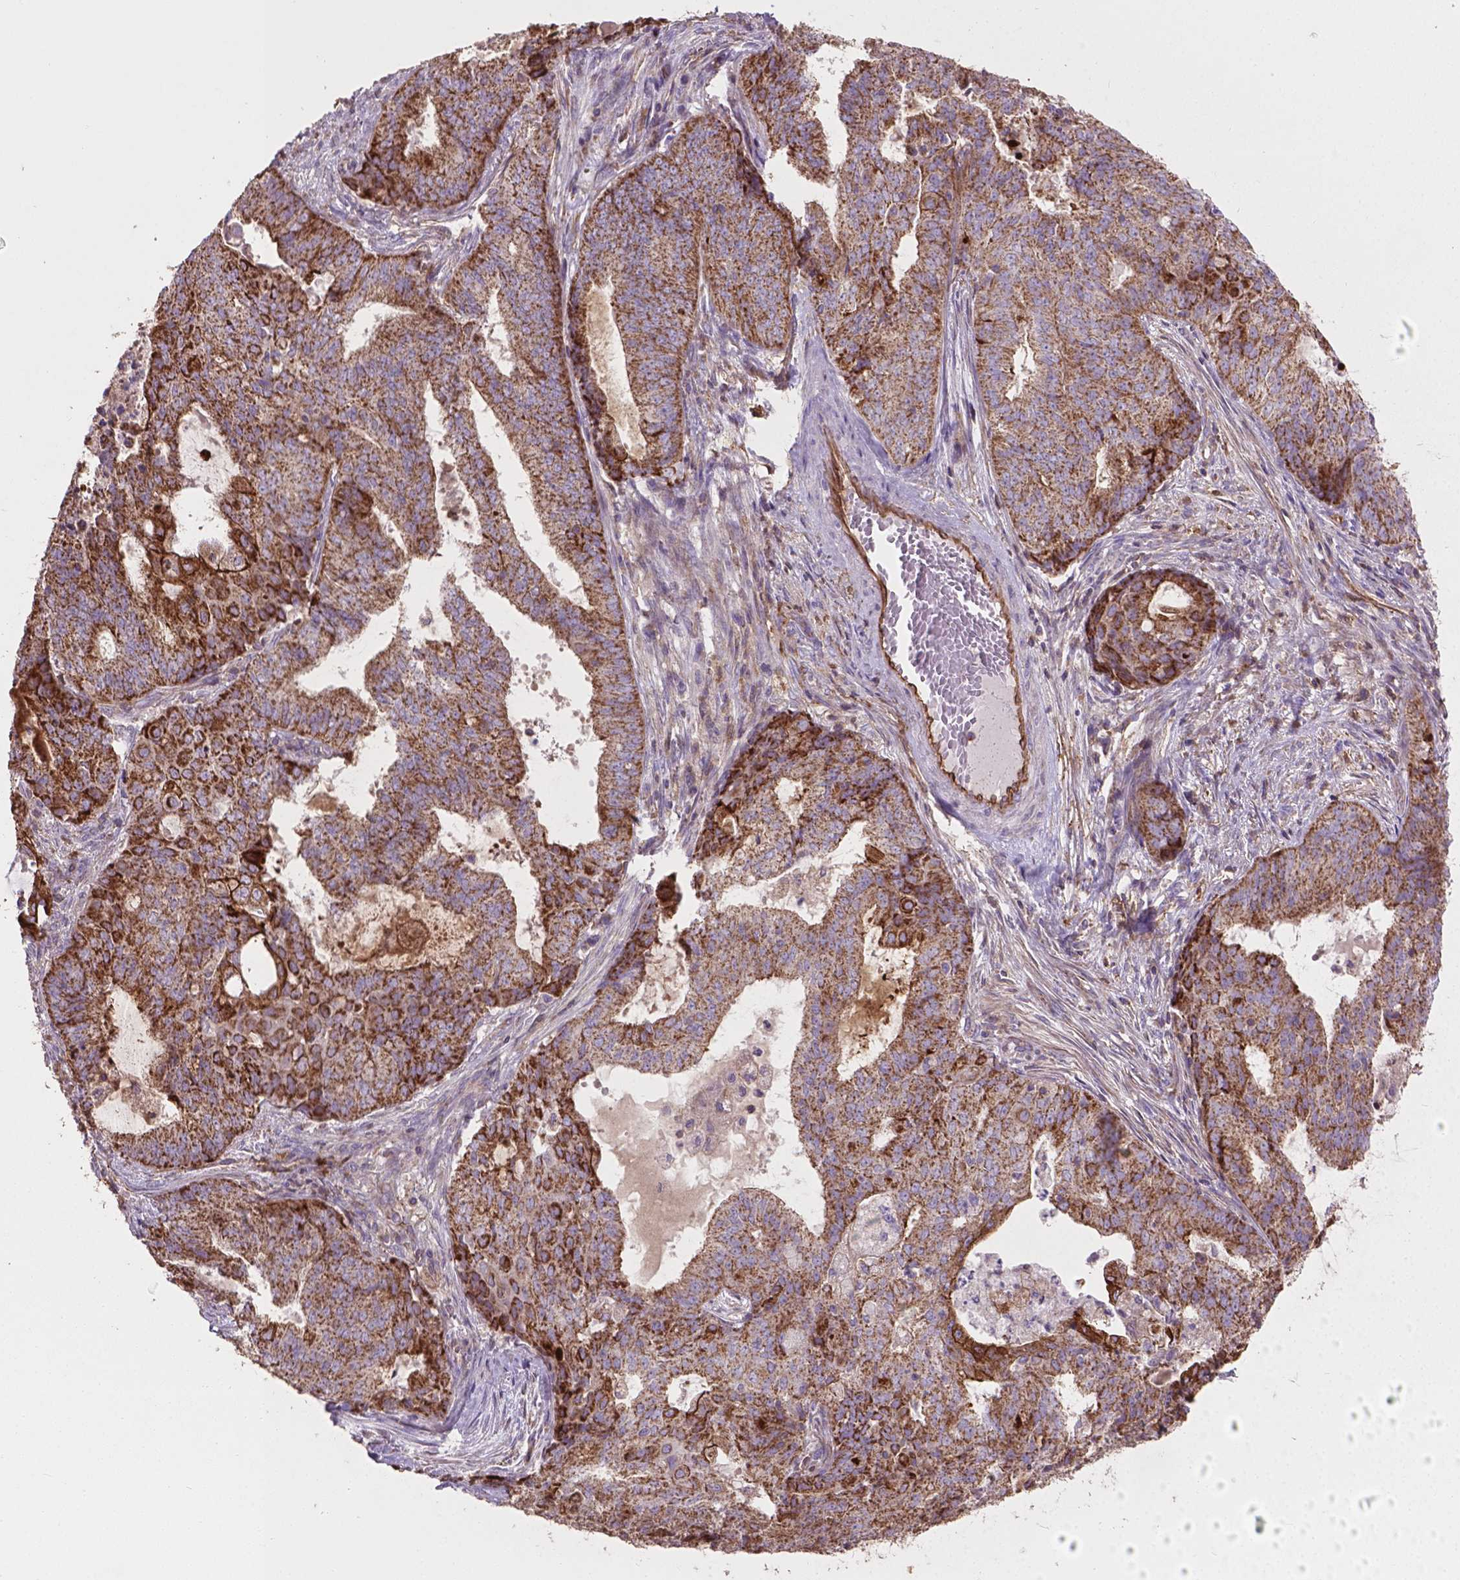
{"staining": {"intensity": "strong", "quantity": "25%-75%", "location": "cytoplasmic/membranous"}, "tissue": "endometrial cancer", "cell_type": "Tumor cells", "image_type": "cancer", "snomed": [{"axis": "morphology", "description": "Adenocarcinoma, NOS"}, {"axis": "topography", "description": "Endometrium"}], "caption": "DAB immunohistochemical staining of human endometrial adenocarcinoma demonstrates strong cytoplasmic/membranous protein staining in about 25%-75% of tumor cells. (IHC, brightfield microscopy, high magnification).", "gene": "TCAF1", "patient": {"sex": "female", "age": 62}}